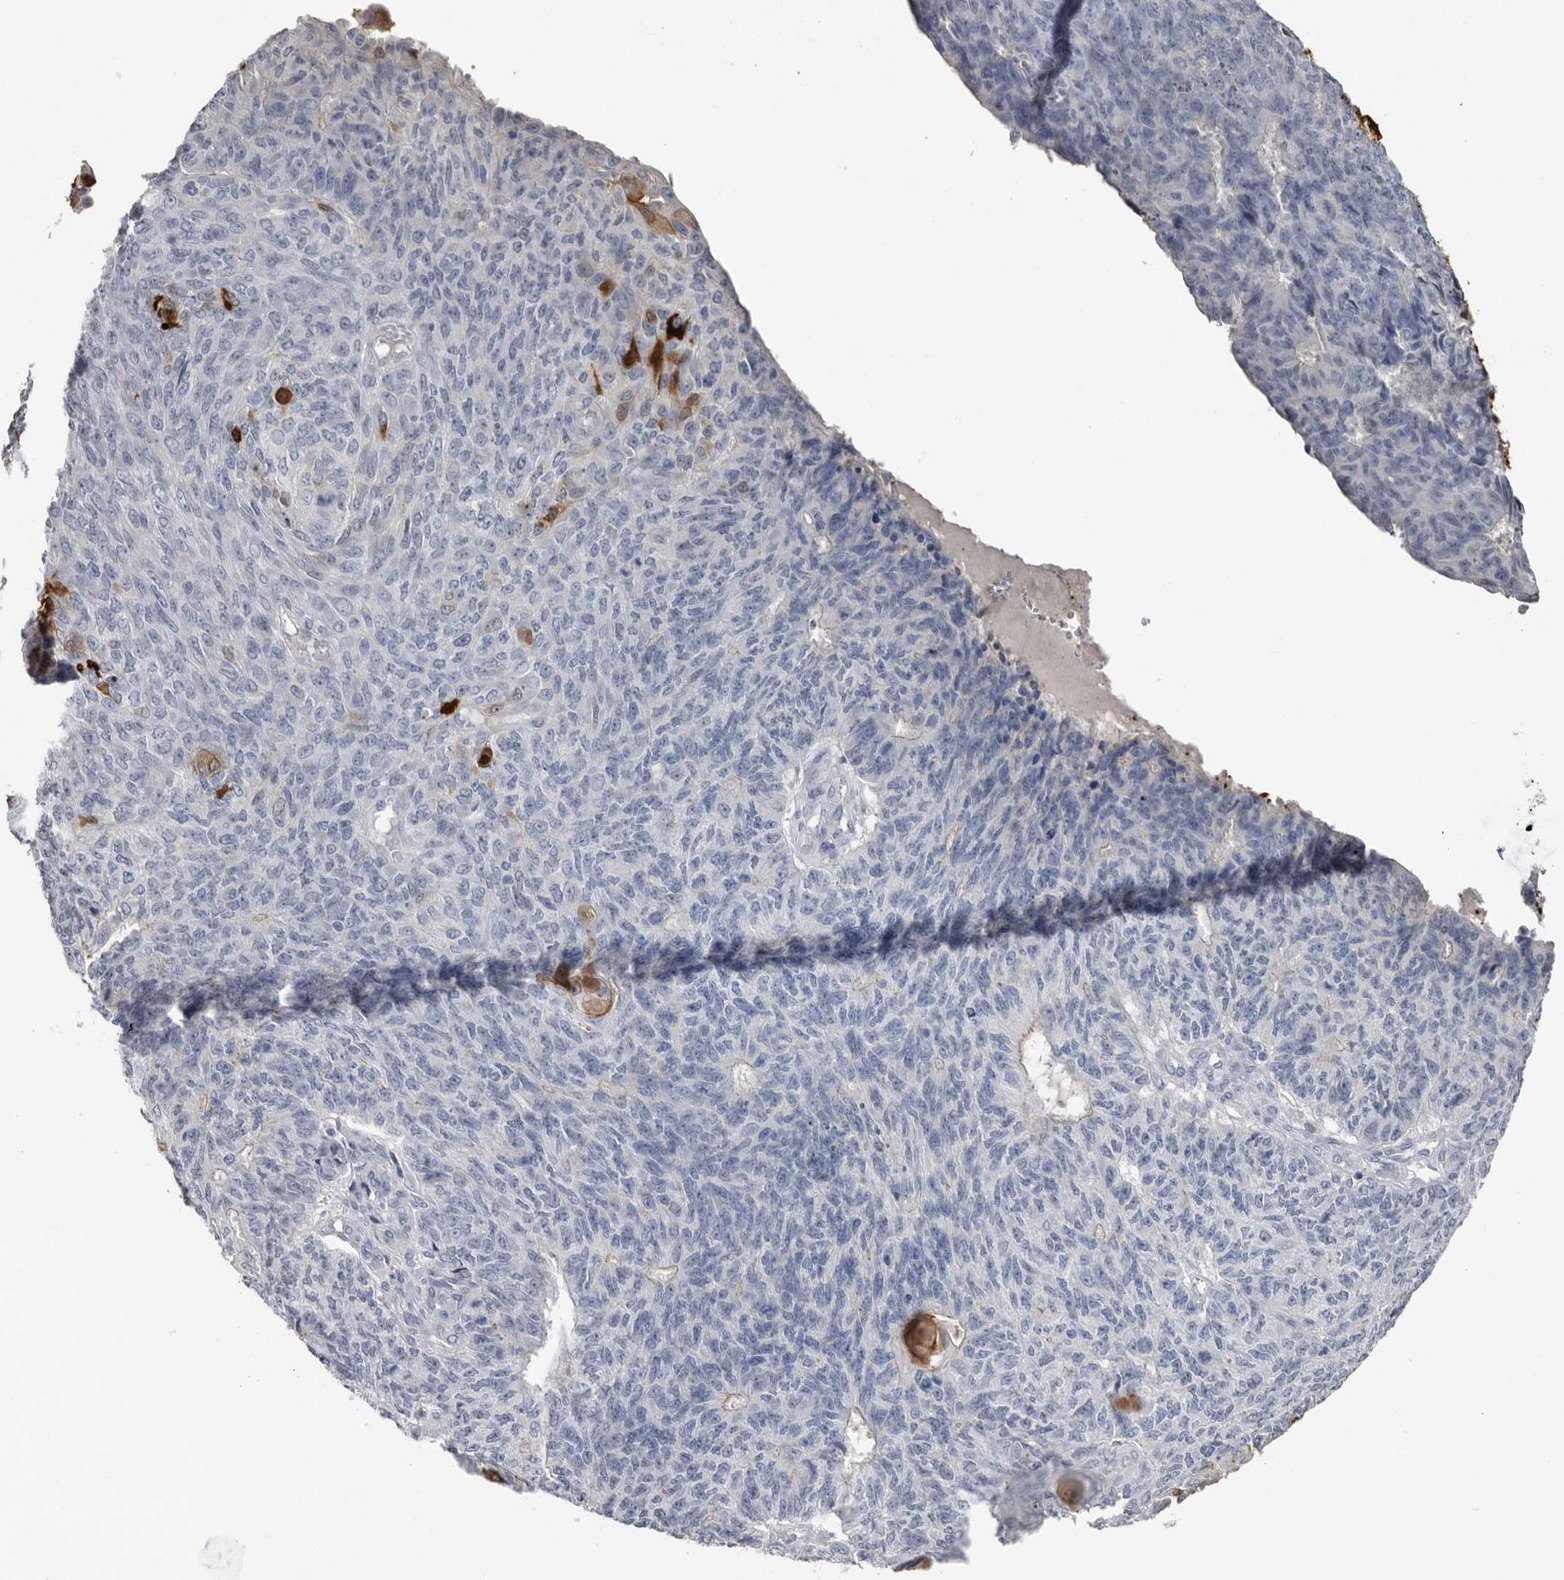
{"staining": {"intensity": "negative", "quantity": "none", "location": "none"}, "tissue": "endometrial cancer", "cell_type": "Tumor cells", "image_type": "cancer", "snomed": [{"axis": "morphology", "description": "Adenocarcinoma, NOS"}, {"axis": "topography", "description": "Endometrium"}], "caption": "There is no significant expression in tumor cells of endometrial cancer. (DAB IHC visualized using brightfield microscopy, high magnification).", "gene": "FABP7", "patient": {"sex": "female", "age": 32}}